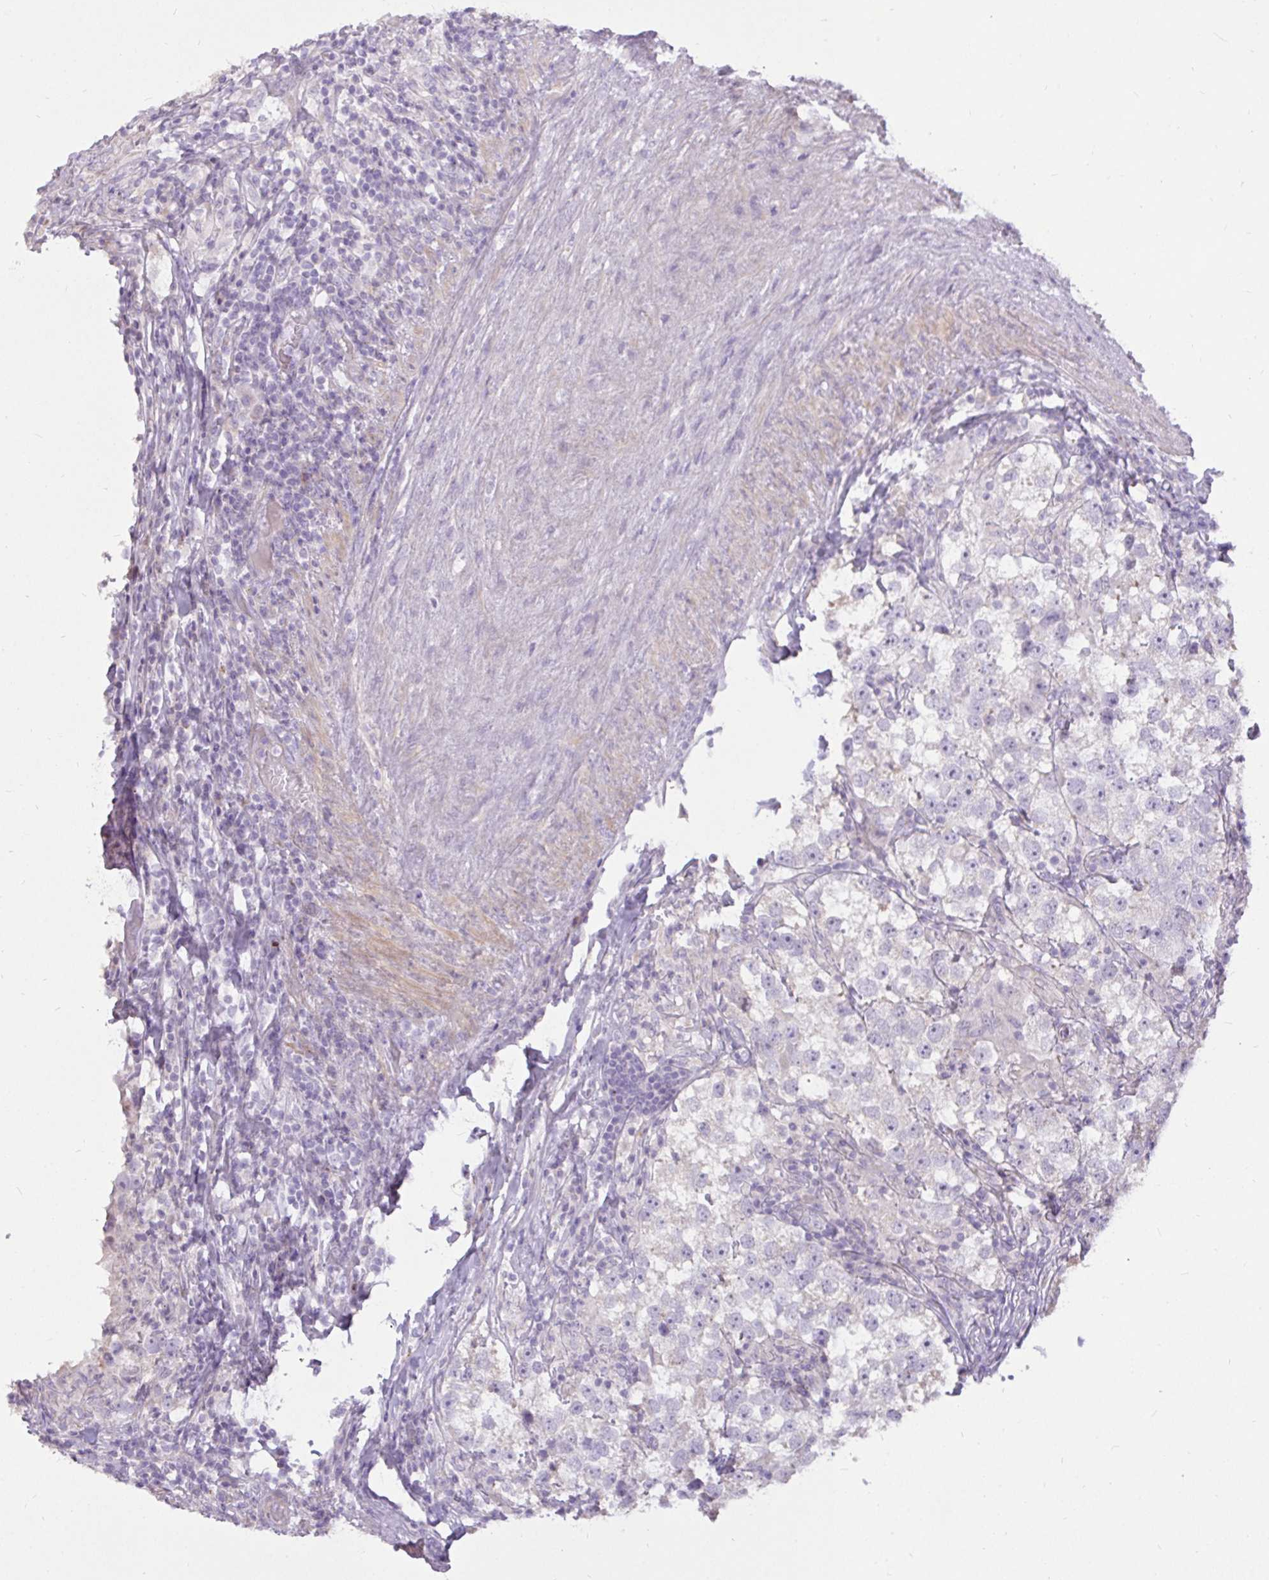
{"staining": {"intensity": "negative", "quantity": "none", "location": "none"}, "tissue": "testis cancer", "cell_type": "Tumor cells", "image_type": "cancer", "snomed": [{"axis": "morphology", "description": "Seminoma, NOS"}, {"axis": "topography", "description": "Testis"}], "caption": "DAB (3,3'-diaminobenzidine) immunohistochemical staining of human testis cancer (seminoma) demonstrates no significant staining in tumor cells.", "gene": "STRIP1", "patient": {"sex": "male", "age": 46}}